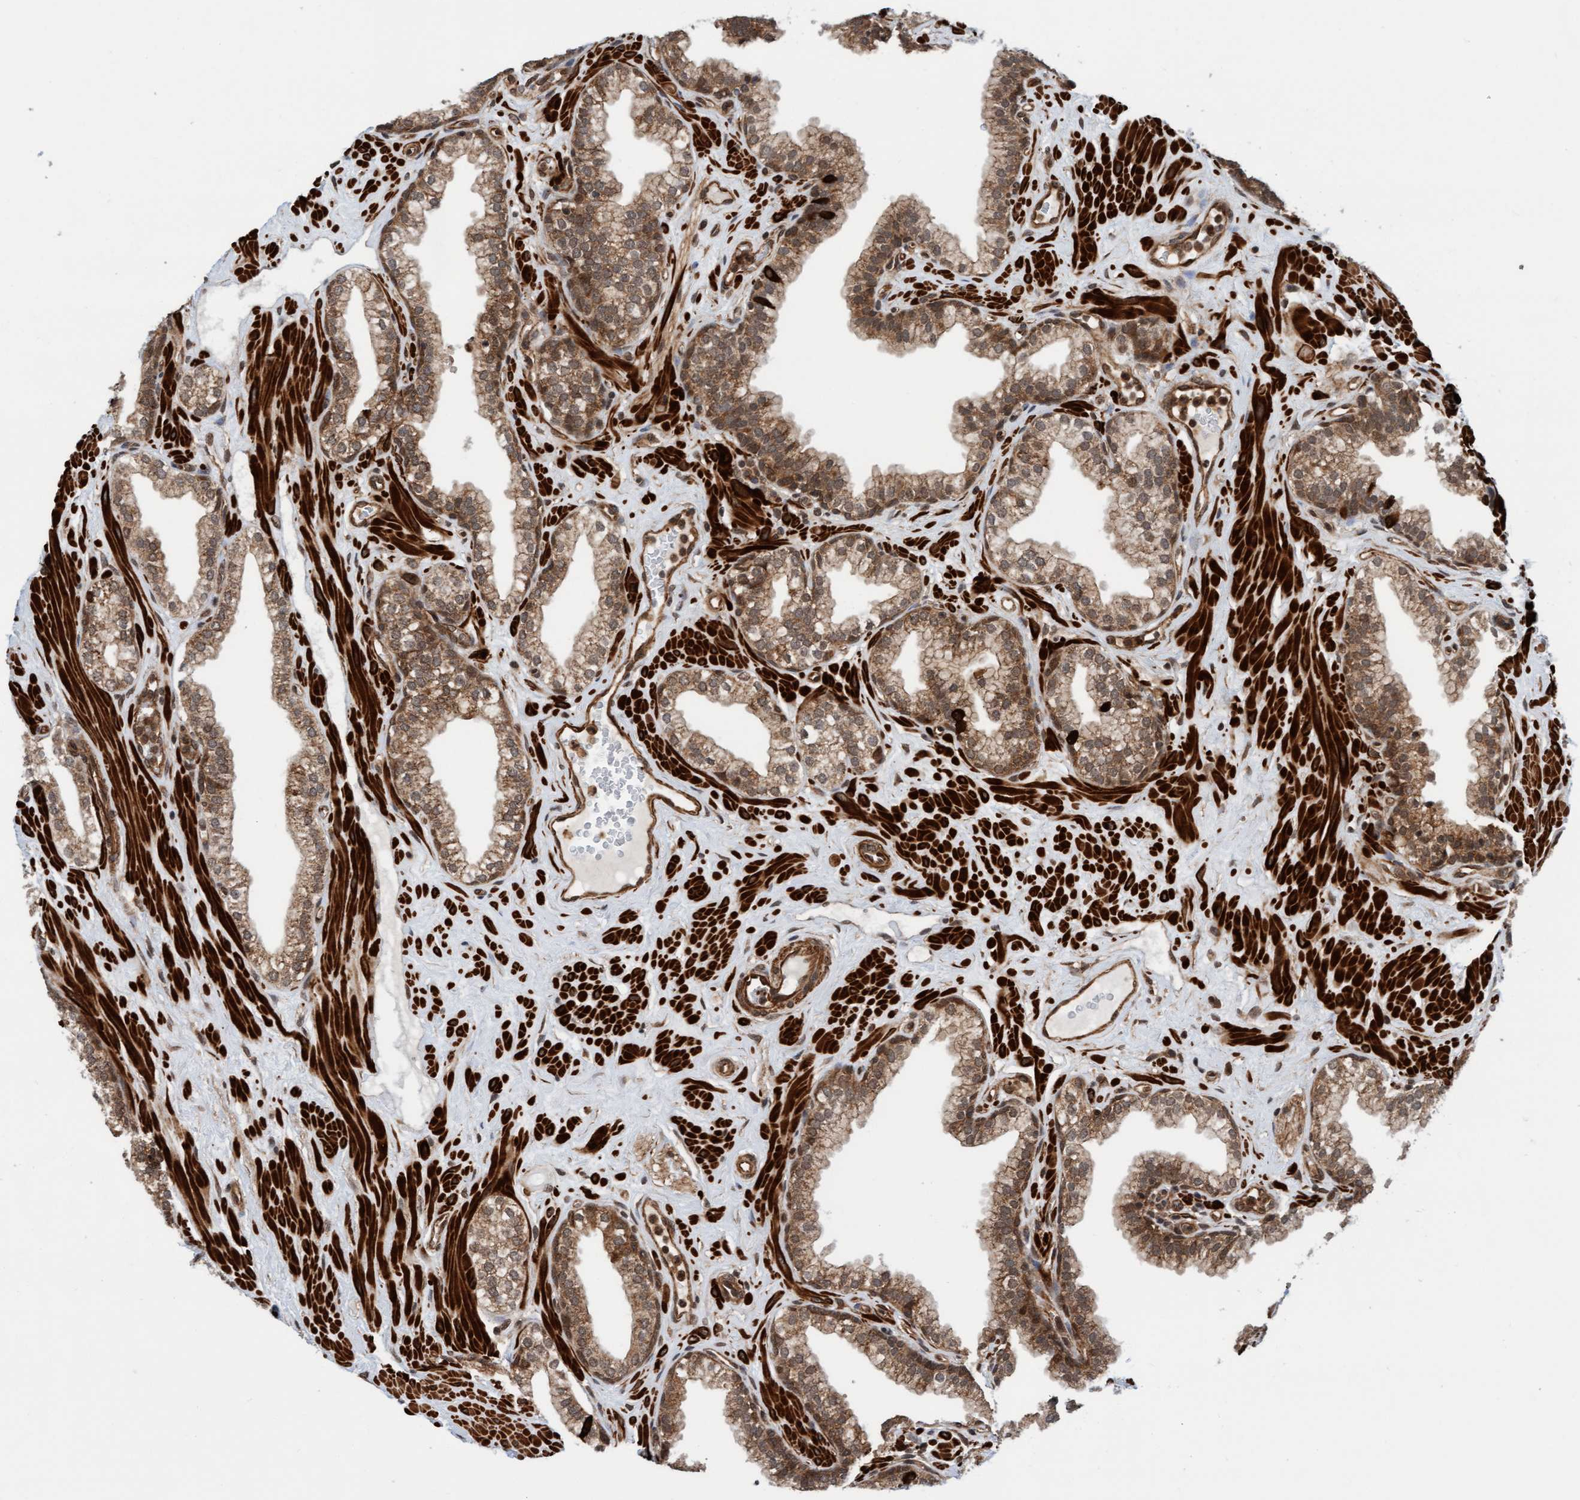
{"staining": {"intensity": "moderate", "quantity": ">75%", "location": "cytoplasmic/membranous"}, "tissue": "prostate", "cell_type": "Glandular cells", "image_type": "normal", "snomed": [{"axis": "morphology", "description": "Normal tissue, NOS"}, {"axis": "morphology", "description": "Urothelial carcinoma, Low grade"}, {"axis": "topography", "description": "Urinary bladder"}, {"axis": "topography", "description": "Prostate"}], "caption": "Immunohistochemistry (IHC) image of unremarkable prostate: human prostate stained using IHC demonstrates medium levels of moderate protein expression localized specifically in the cytoplasmic/membranous of glandular cells, appearing as a cytoplasmic/membranous brown color.", "gene": "STXBP4", "patient": {"sex": "male", "age": 60}}